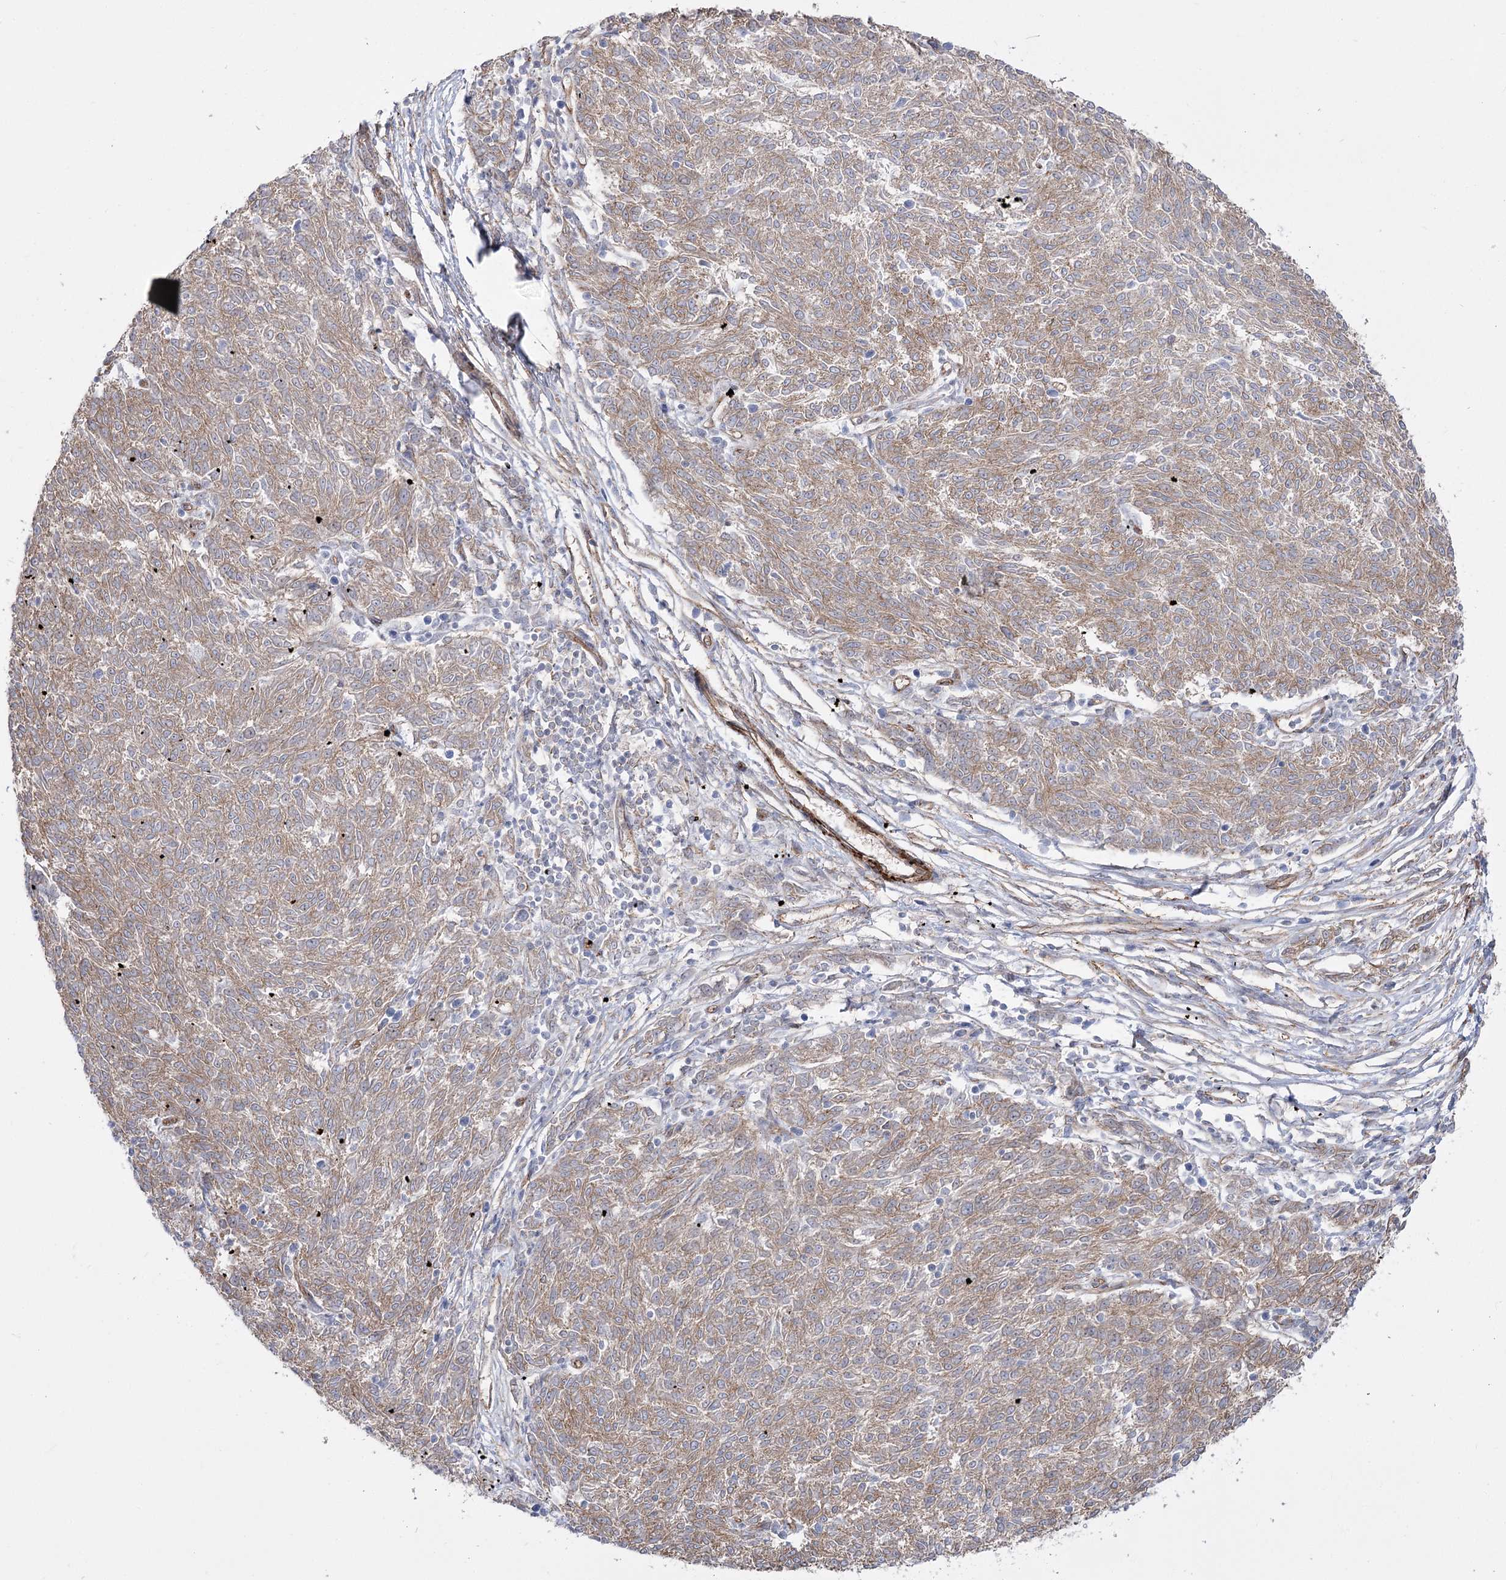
{"staining": {"intensity": "weak", "quantity": ">75%", "location": "cytoplasmic/membranous"}, "tissue": "melanoma", "cell_type": "Tumor cells", "image_type": "cancer", "snomed": [{"axis": "morphology", "description": "Malignant melanoma, NOS"}, {"axis": "topography", "description": "Skin"}], "caption": "Melanoma was stained to show a protein in brown. There is low levels of weak cytoplasmic/membranous staining in about >75% of tumor cells. The protein of interest is shown in brown color, while the nuclei are stained blue.", "gene": "PLEKHA5", "patient": {"sex": "female", "age": 72}}